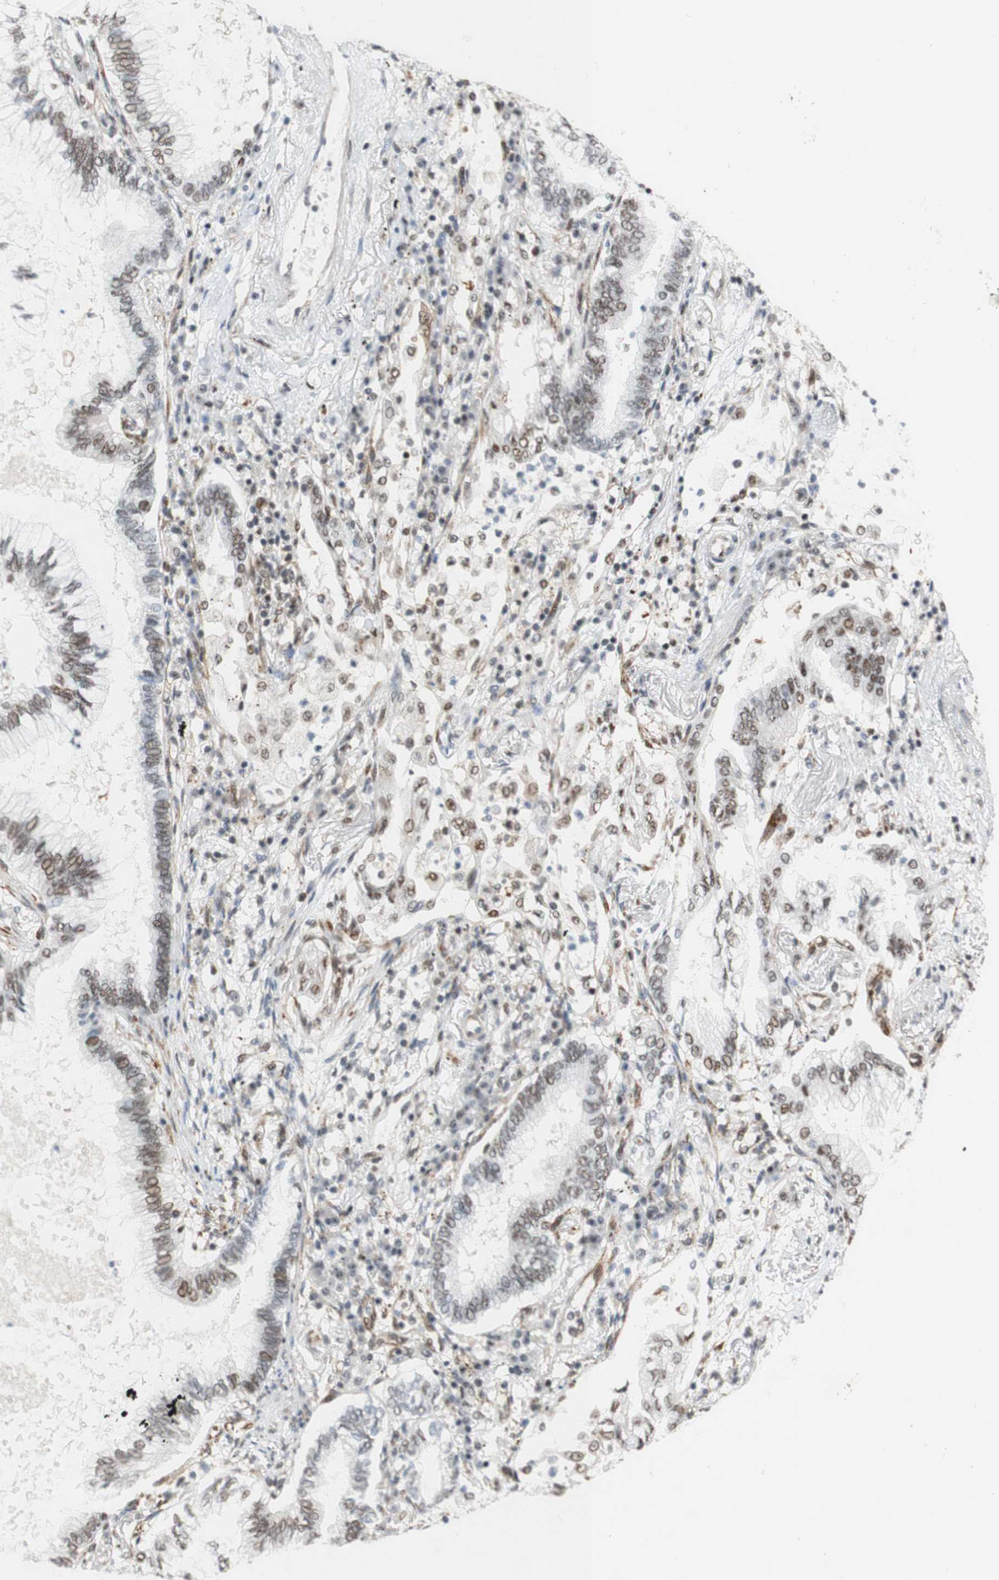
{"staining": {"intensity": "weak", "quantity": "25%-75%", "location": "nuclear"}, "tissue": "lung cancer", "cell_type": "Tumor cells", "image_type": "cancer", "snomed": [{"axis": "morphology", "description": "Normal tissue, NOS"}, {"axis": "morphology", "description": "Adenocarcinoma, NOS"}, {"axis": "topography", "description": "Bronchus"}, {"axis": "topography", "description": "Lung"}], "caption": "IHC of adenocarcinoma (lung) shows low levels of weak nuclear staining in approximately 25%-75% of tumor cells.", "gene": "SAP18", "patient": {"sex": "female", "age": 70}}